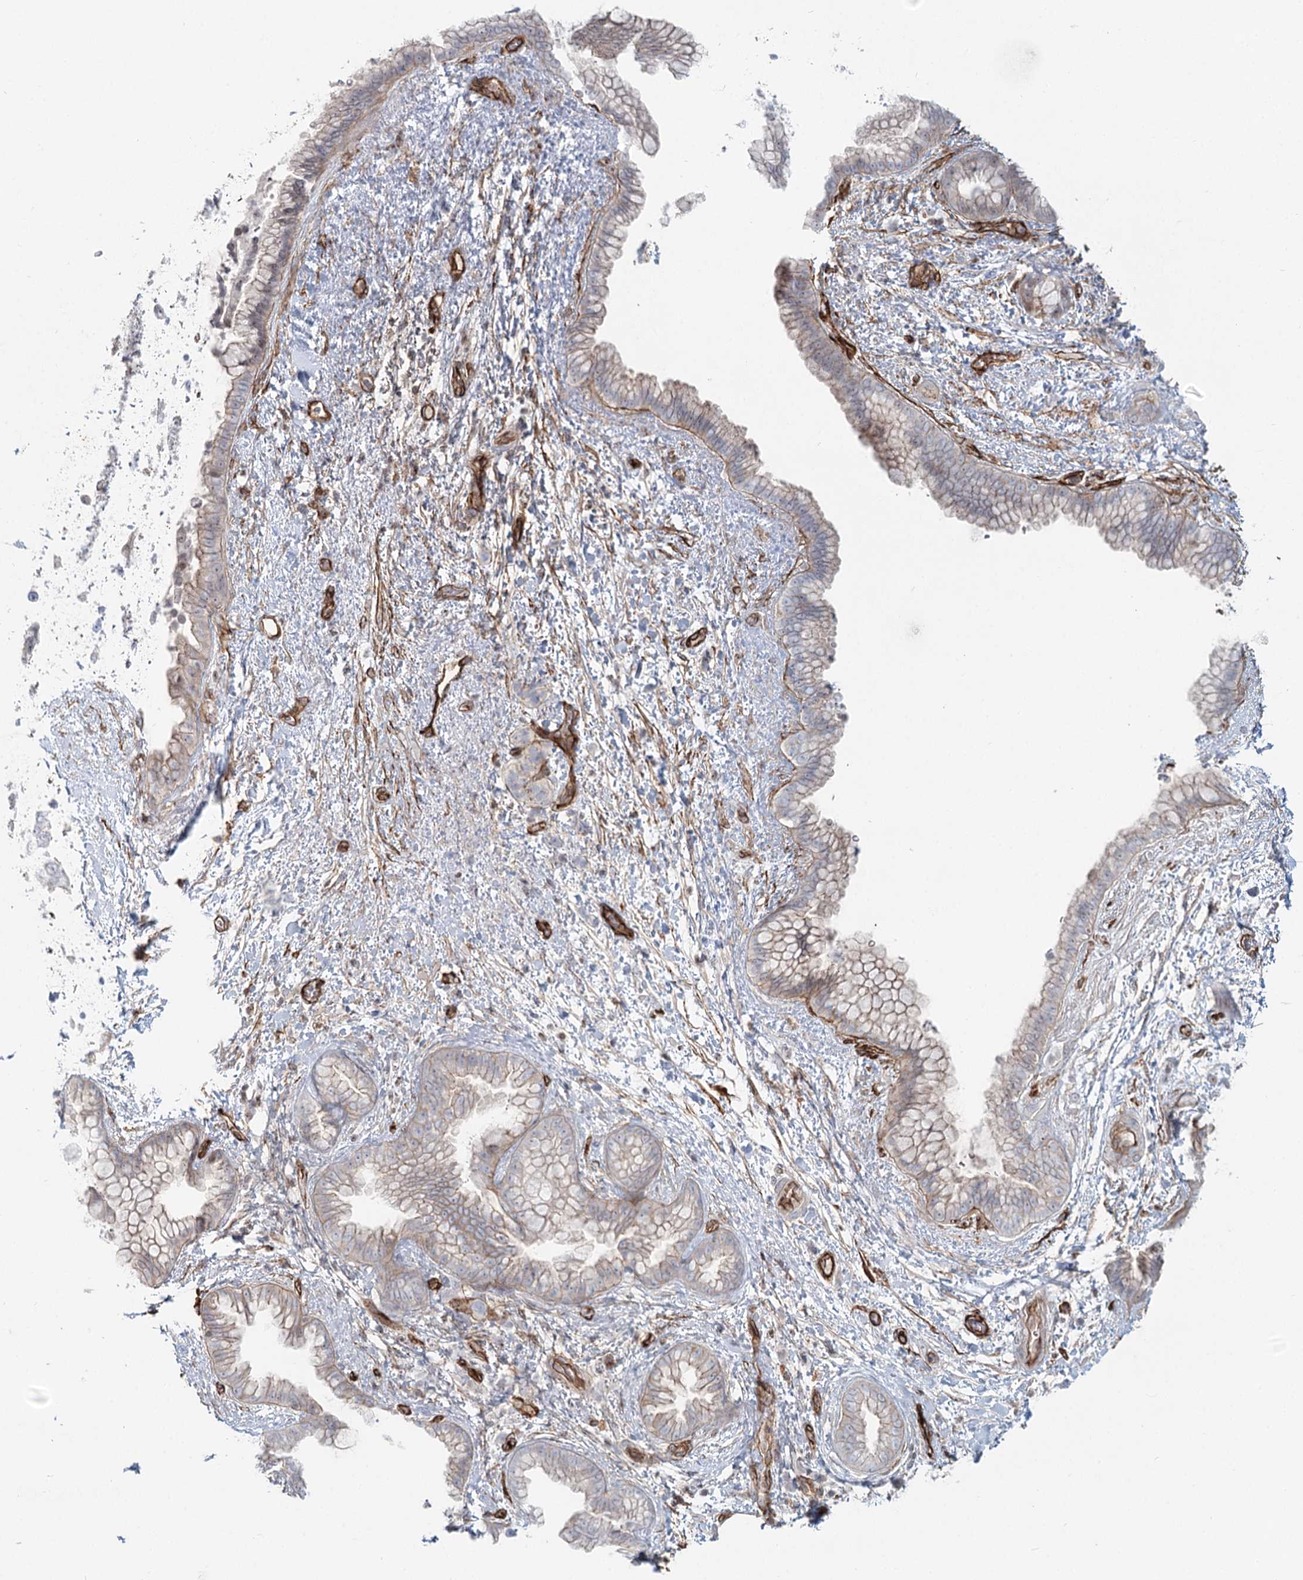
{"staining": {"intensity": "weak", "quantity": "<25%", "location": "cytoplasmic/membranous"}, "tissue": "pancreatic cancer", "cell_type": "Tumor cells", "image_type": "cancer", "snomed": [{"axis": "morphology", "description": "Adenocarcinoma, NOS"}, {"axis": "topography", "description": "Pancreas"}], "caption": "Tumor cells show no significant protein expression in pancreatic adenocarcinoma.", "gene": "ZFYVE28", "patient": {"sex": "female", "age": 78}}